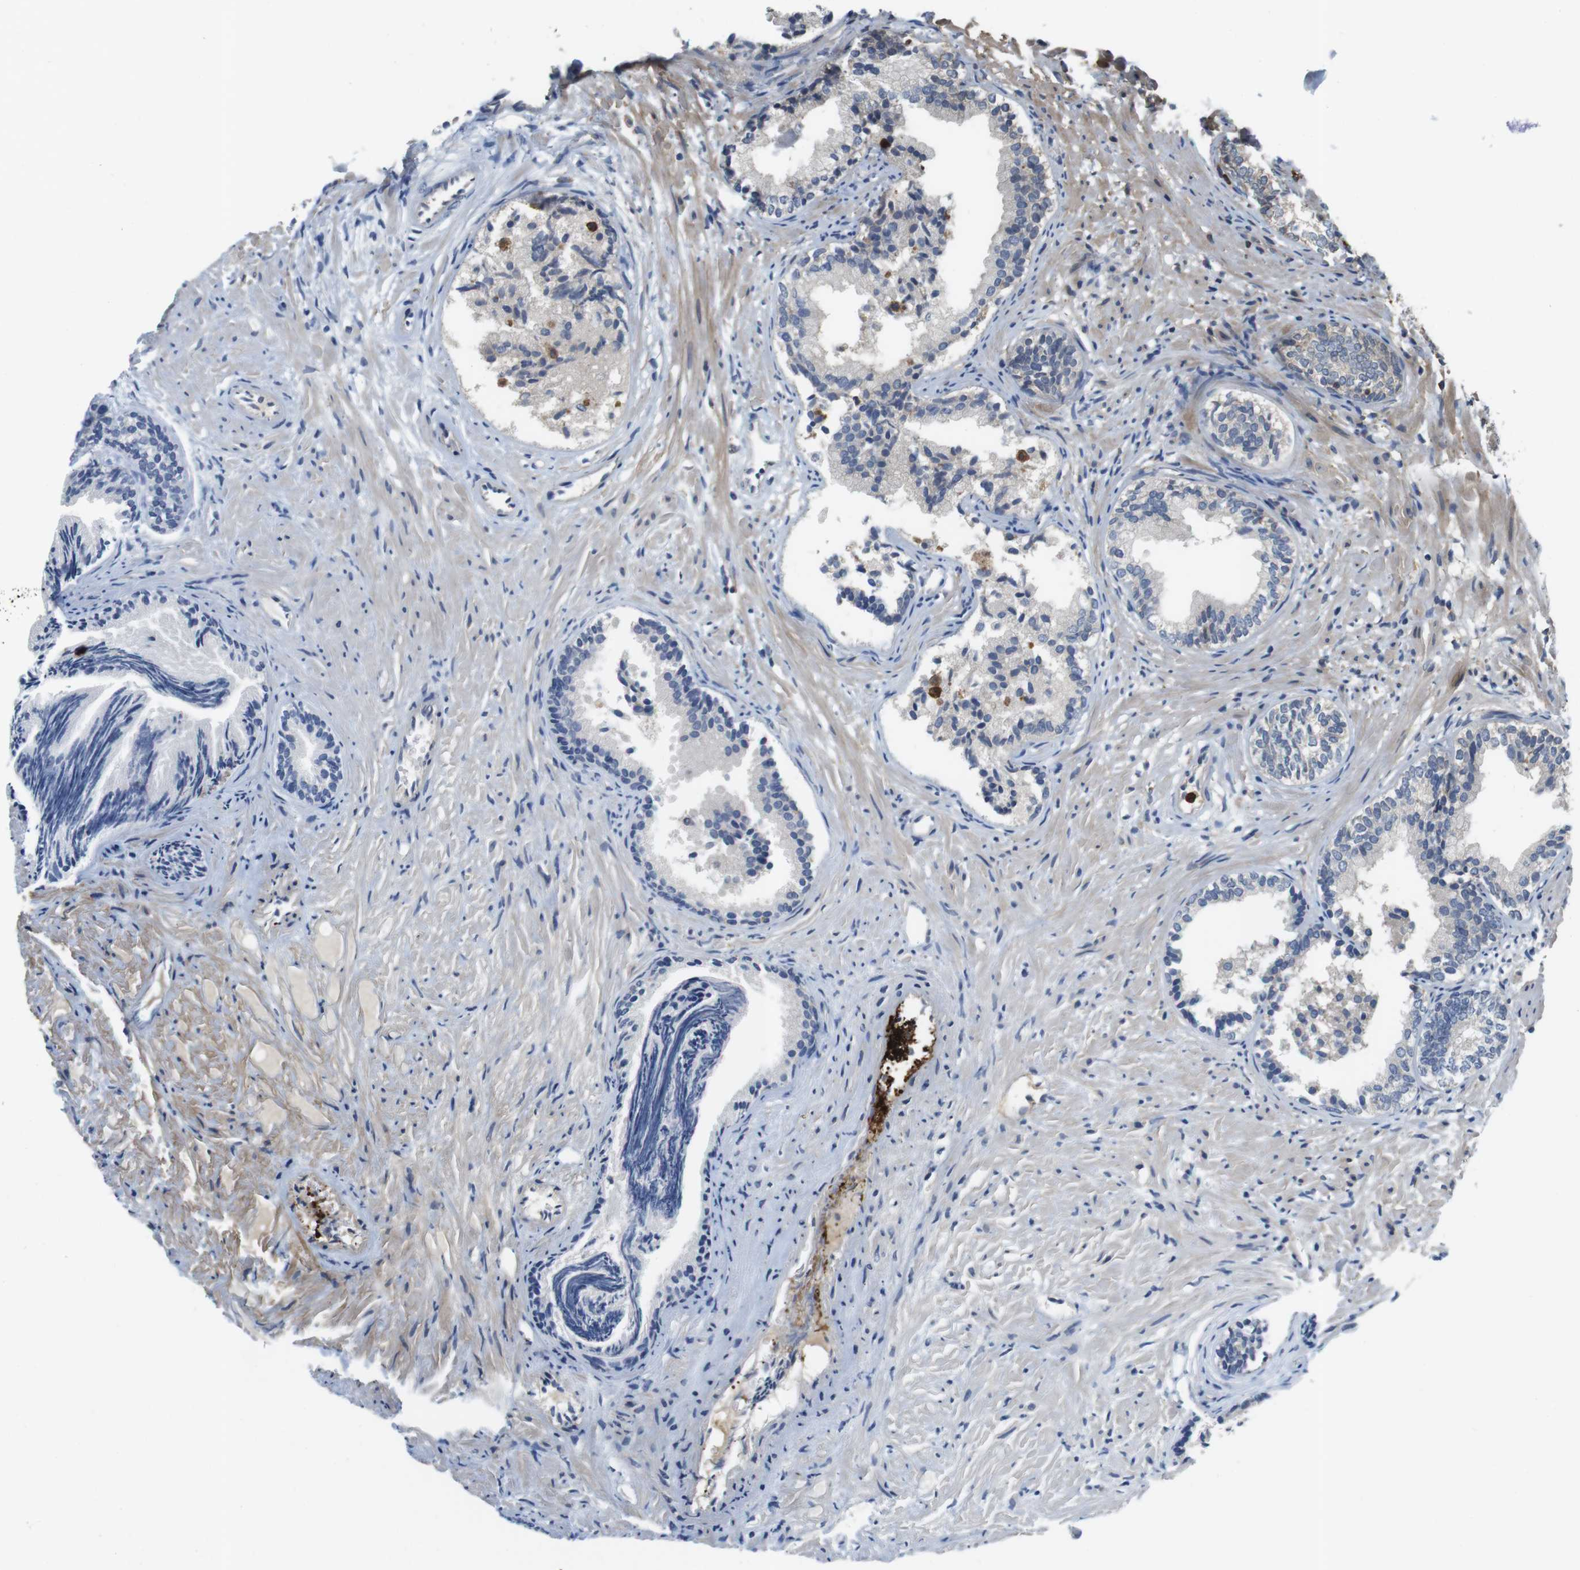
{"staining": {"intensity": "weak", "quantity": "25%-75%", "location": "cytoplasmic/membranous"}, "tissue": "prostate", "cell_type": "Glandular cells", "image_type": "normal", "snomed": [{"axis": "morphology", "description": "Normal tissue, NOS"}, {"axis": "topography", "description": "Prostate"}], "caption": "Weak cytoplasmic/membranous expression is identified in approximately 25%-75% of glandular cells in normal prostate.", "gene": "HERPUD2", "patient": {"sex": "male", "age": 76}}